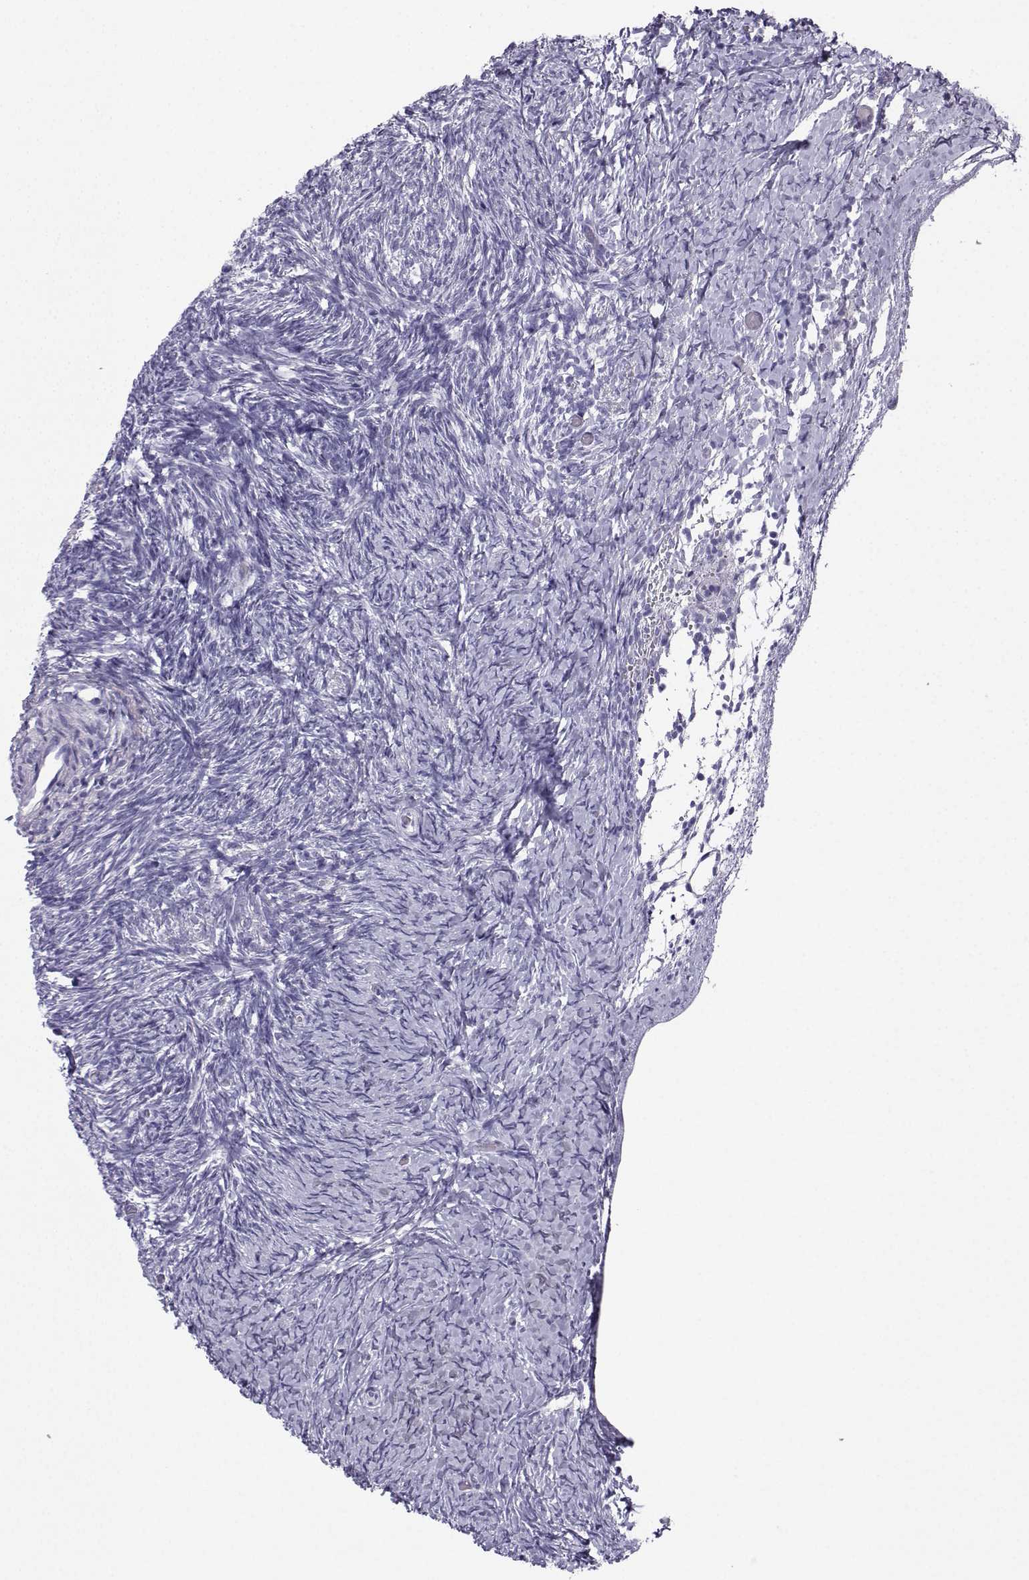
{"staining": {"intensity": "negative", "quantity": "none", "location": "none"}, "tissue": "ovary", "cell_type": "Follicle cells", "image_type": "normal", "snomed": [{"axis": "morphology", "description": "Normal tissue, NOS"}, {"axis": "topography", "description": "Ovary"}], "caption": "Ovary was stained to show a protein in brown. There is no significant expression in follicle cells. The staining was performed using DAB (3,3'-diaminobenzidine) to visualize the protein expression in brown, while the nuclei were stained in blue with hematoxylin (Magnification: 20x).", "gene": "NEFL", "patient": {"sex": "female", "age": 39}}